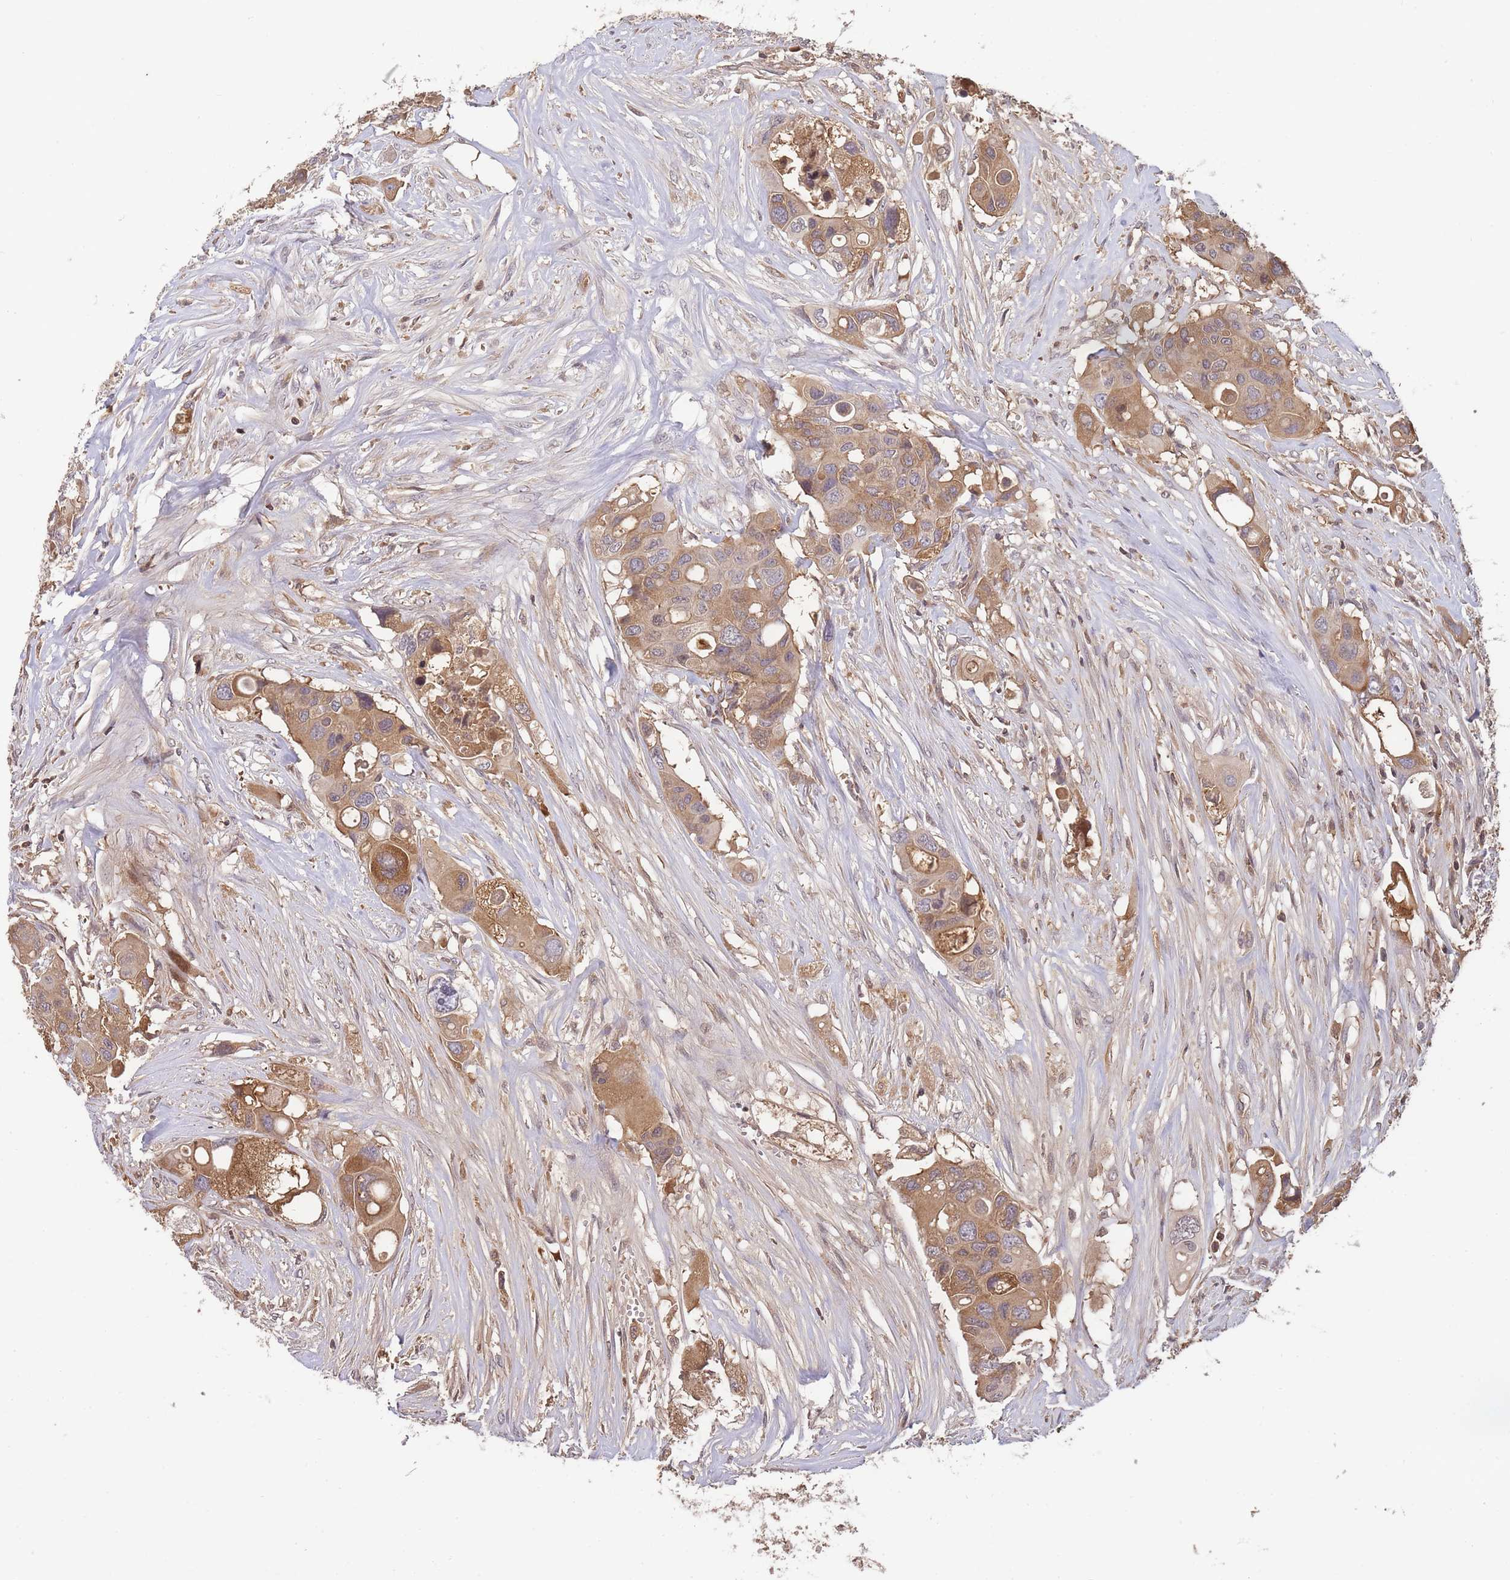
{"staining": {"intensity": "moderate", "quantity": ">75%", "location": "cytoplasmic/membranous"}, "tissue": "colorectal cancer", "cell_type": "Tumor cells", "image_type": "cancer", "snomed": [{"axis": "morphology", "description": "Adenocarcinoma, NOS"}, {"axis": "topography", "description": "Colon"}], "caption": "Adenocarcinoma (colorectal) was stained to show a protein in brown. There is medium levels of moderate cytoplasmic/membranous positivity in about >75% of tumor cells.", "gene": "RALGDS", "patient": {"sex": "male", "age": 77}}